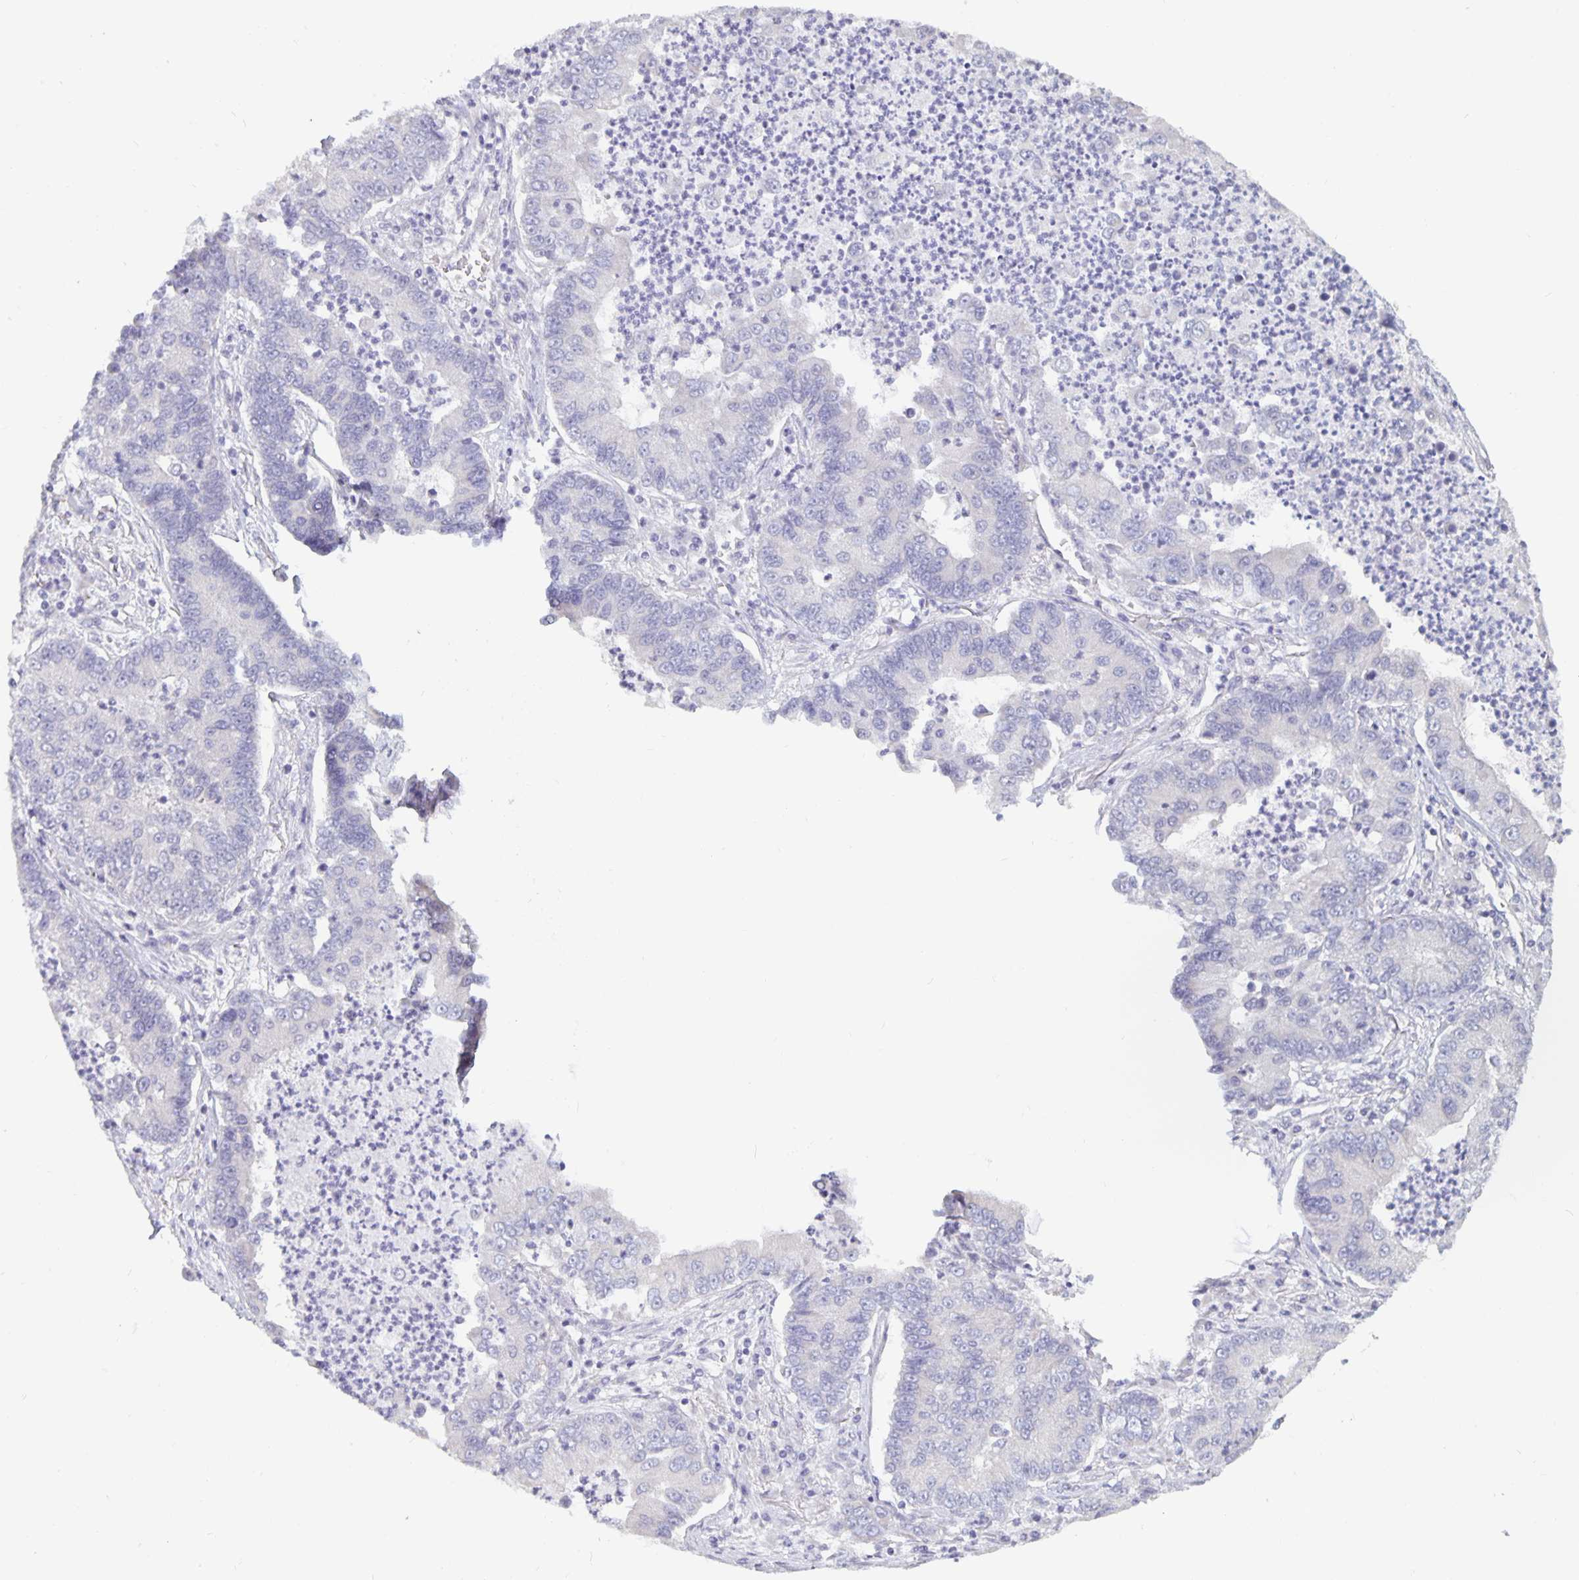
{"staining": {"intensity": "negative", "quantity": "none", "location": "none"}, "tissue": "lung cancer", "cell_type": "Tumor cells", "image_type": "cancer", "snomed": [{"axis": "morphology", "description": "Adenocarcinoma, NOS"}, {"axis": "topography", "description": "Lung"}], "caption": "There is no significant positivity in tumor cells of lung adenocarcinoma. (DAB (3,3'-diaminobenzidine) immunohistochemistry (IHC), high magnification).", "gene": "PLCB3", "patient": {"sex": "female", "age": 57}}